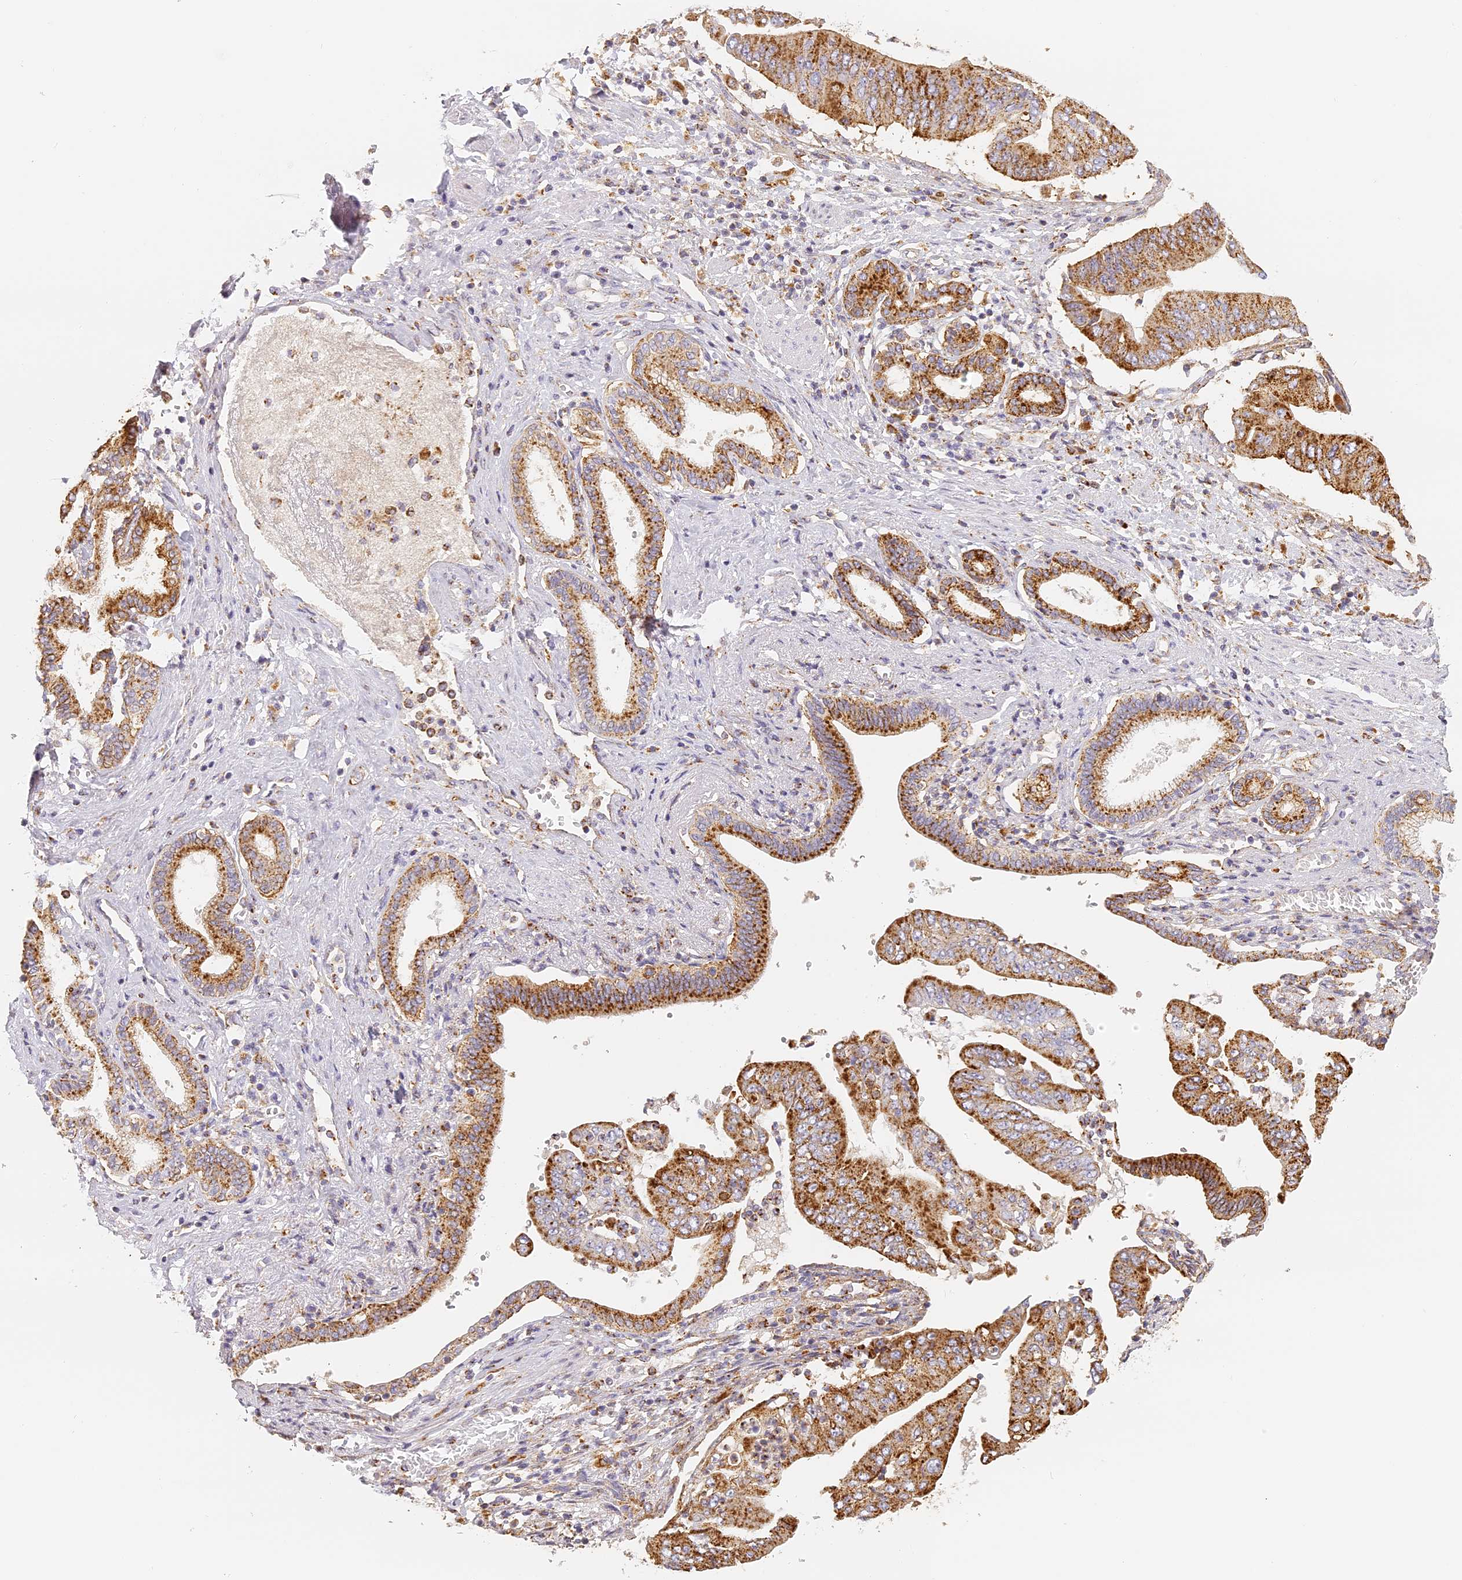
{"staining": {"intensity": "moderate", "quantity": ">75%", "location": "cytoplasmic/membranous"}, "tissue": "pancreatic cancer", "cell_type": "Tumor cells", "image_type": "cancer", "snomed": [{"axis": "morphology", "description": "Adenocarcinoma, NOS"}, {"axis": "topography", "description": "Pancreas"}], "caption": "Immunohistochemistry (IHC) photomicrograph of neoplastic tissue: human adenocarcinoma (pancreatic) stained using IHC displays medium levels of moderate protein expression localized specifically in the cytoplasmic/membranous of tumor cells, appearing as a cytoplasmic/membranous brown color.", "gene": "LAMP2", "patient": {"sex": "female", "age": 77}}